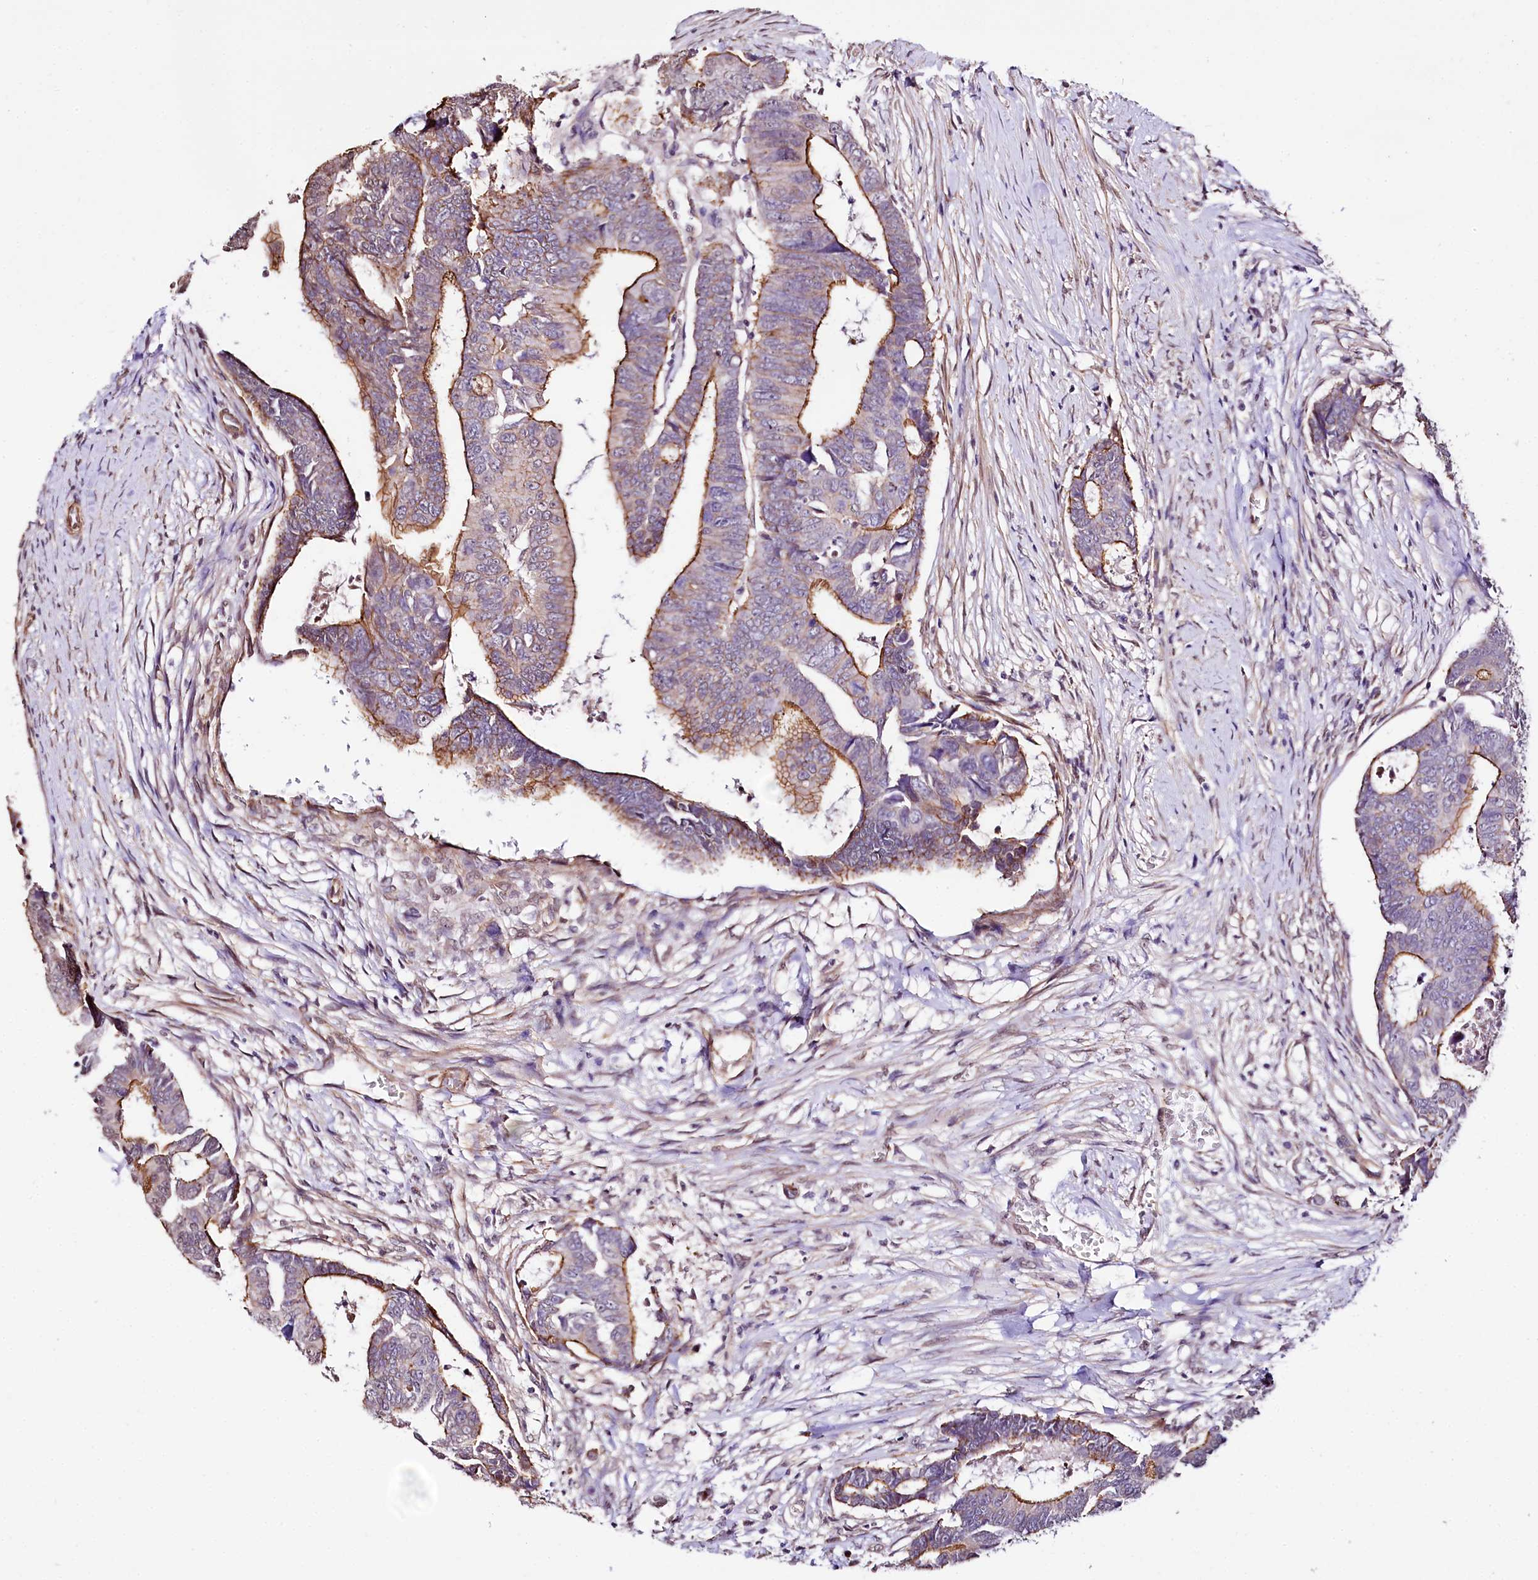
{"staining": {"intensity": "moderate", "quantity": ">75%", "location": "cytoplasmic/membranous"}, "tissue": "colorectal cancer", "cell_type": "Tumor cells", "image_type": "cancer", "snomed": [{"axis": "morphology", "description": "Adenocarcinoma, NOS"}, {"axis": "topography", "description": "Rectum"}], "caption": "A brown stain shows moderate cytoplasmic/membranous expression of a protein in colorectal adenocarcinoma tumor cells.", "gene": "ST7", "patient": {"sex": "female", "age": 65}}